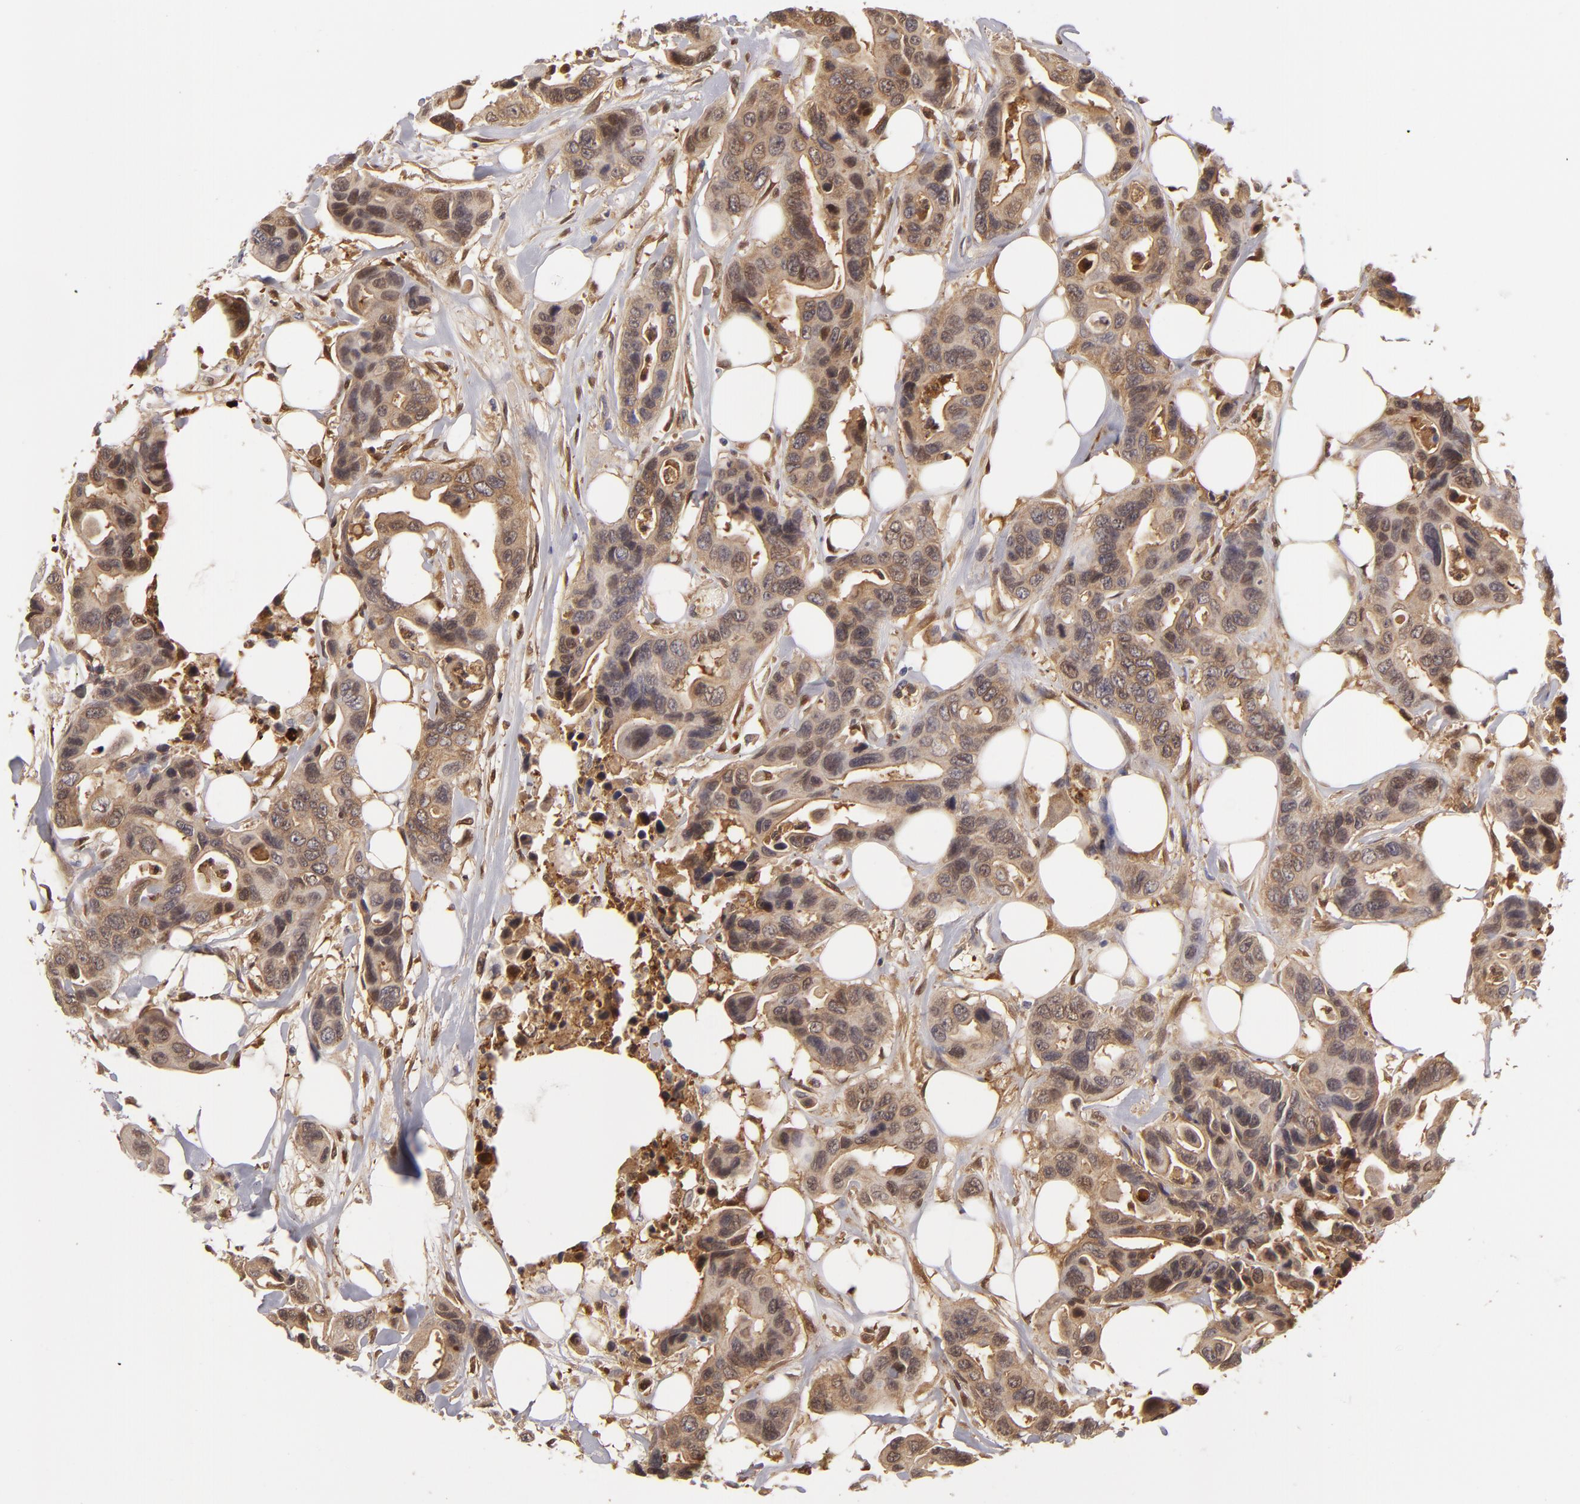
{"staining": {"intensity": "weak", "quantity": ">75%", "location": "cytoplasmic/membranous,nuclear"}, "tissue": "colorectal cancer", "cell_type": "Tumor cells", "image_type": "cancer", "snomed": [{"axis": "morphology", "description": "Adenocarcinoma, NOS"}, {"axis": "topography", "description": "Colon"}], "caption": "Immunohistochemistry (IHC) (DAB (3,3'-diaminobenzidine)) staining of adenocarcinoma (colorectal) demonstrates weak cytoplasmic/membranous and nuclear protein positivity in approximately >75% of tumor cells. The staining was performed using DAB, with brown indicating positive protein expression. Nuclei are stained blue with hematoxylin.", "gene": "VCL", "patient": {"sex": "female", "age": 70}}